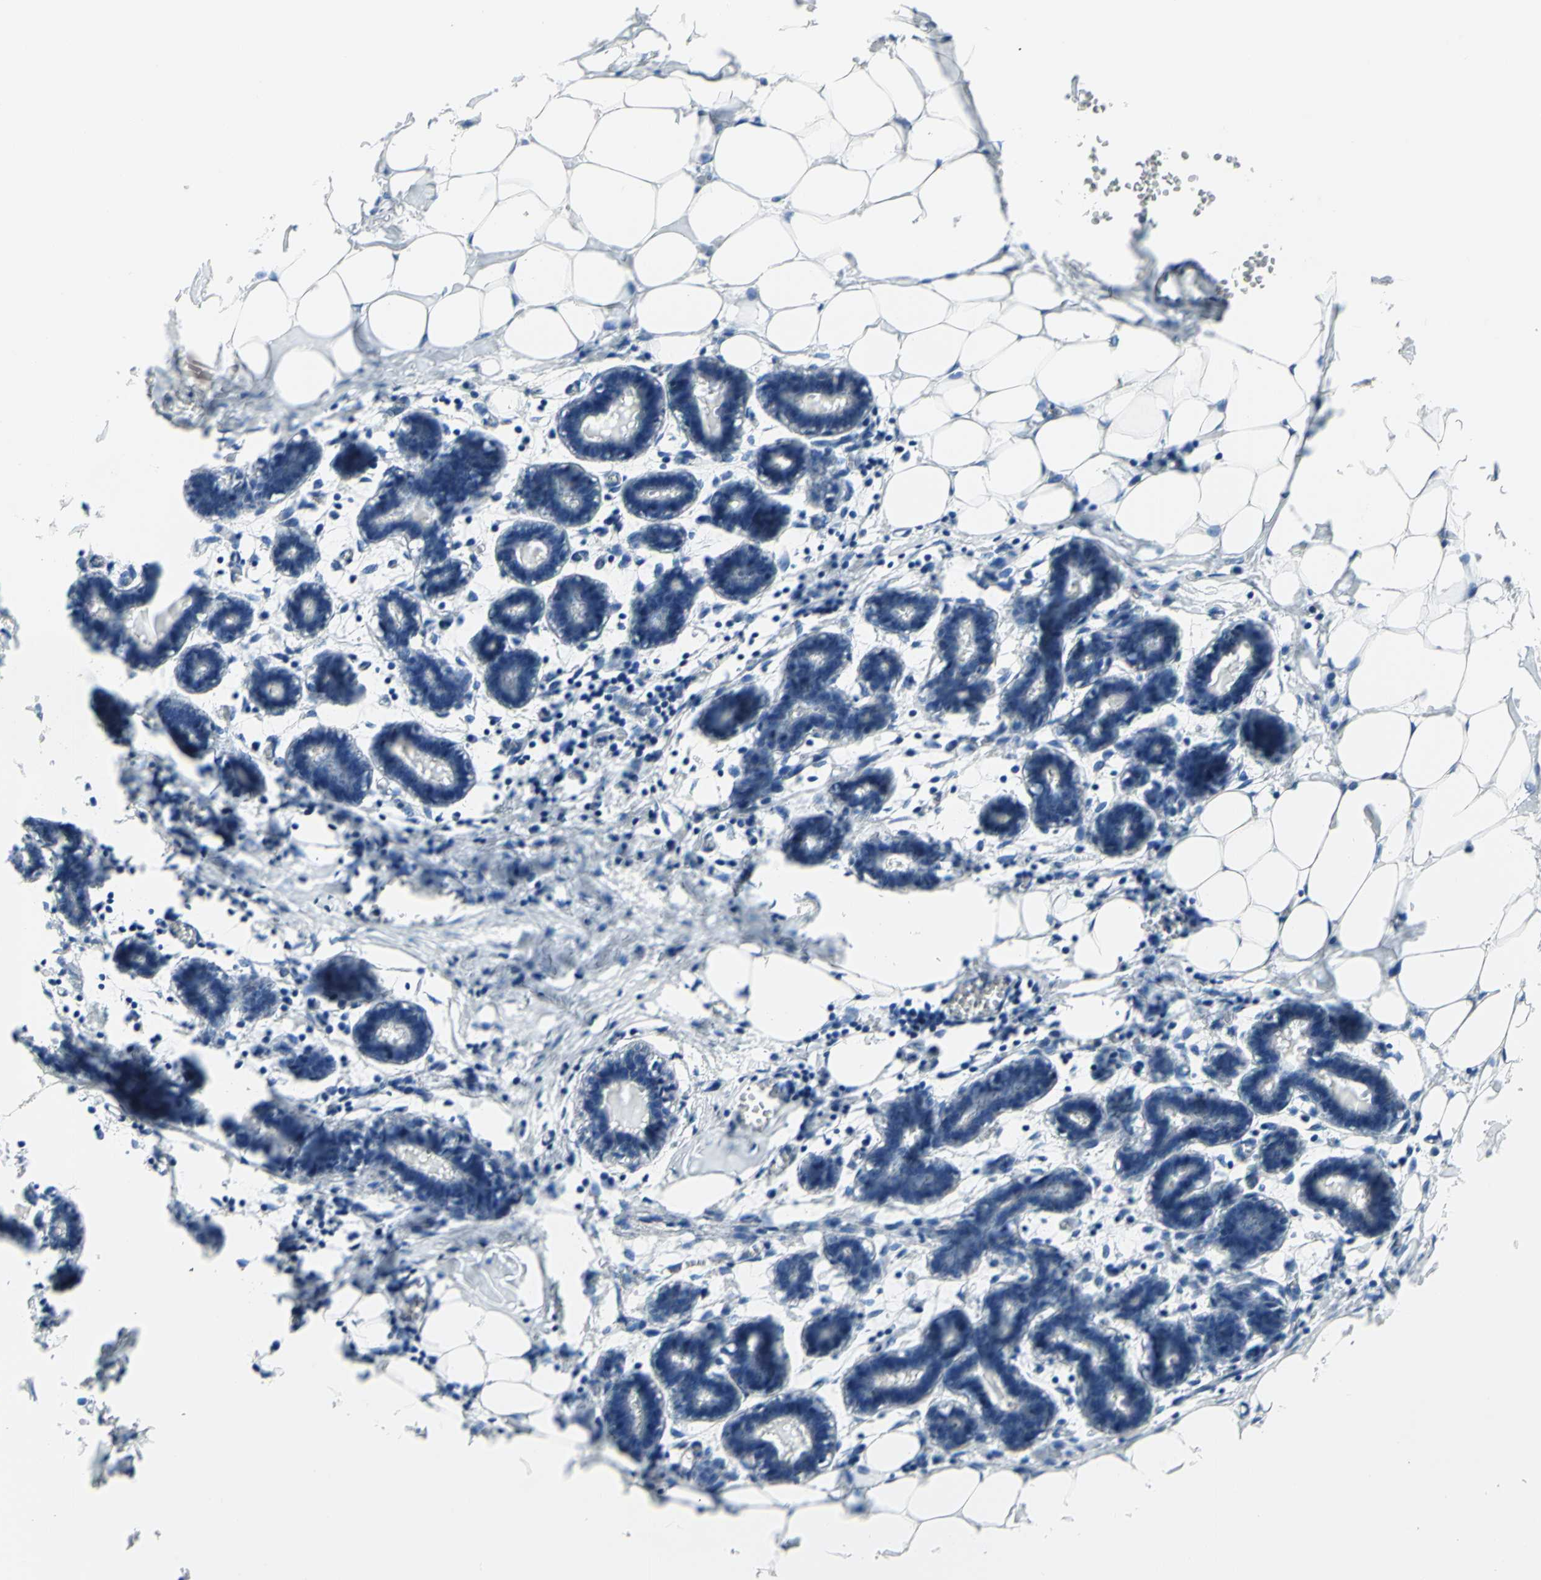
{"staining": {"intensity": "negative", "quantity": "none", "location": "none"}, "tissue": "breast", "cell_type": "Adipocytes", "image_type": "normal", "snomed": [{"axis": "morphology", "description": "Normal tissue, NOS"}, {"axis": "topography", "description": "Breast"}], "caption": "This is an immunohistochemistry micrograph of unremarkable breast. There is no expression in adipocytes.", "gene": "GRAMD2B", "patient": {"sex": "female", "age": 27}}